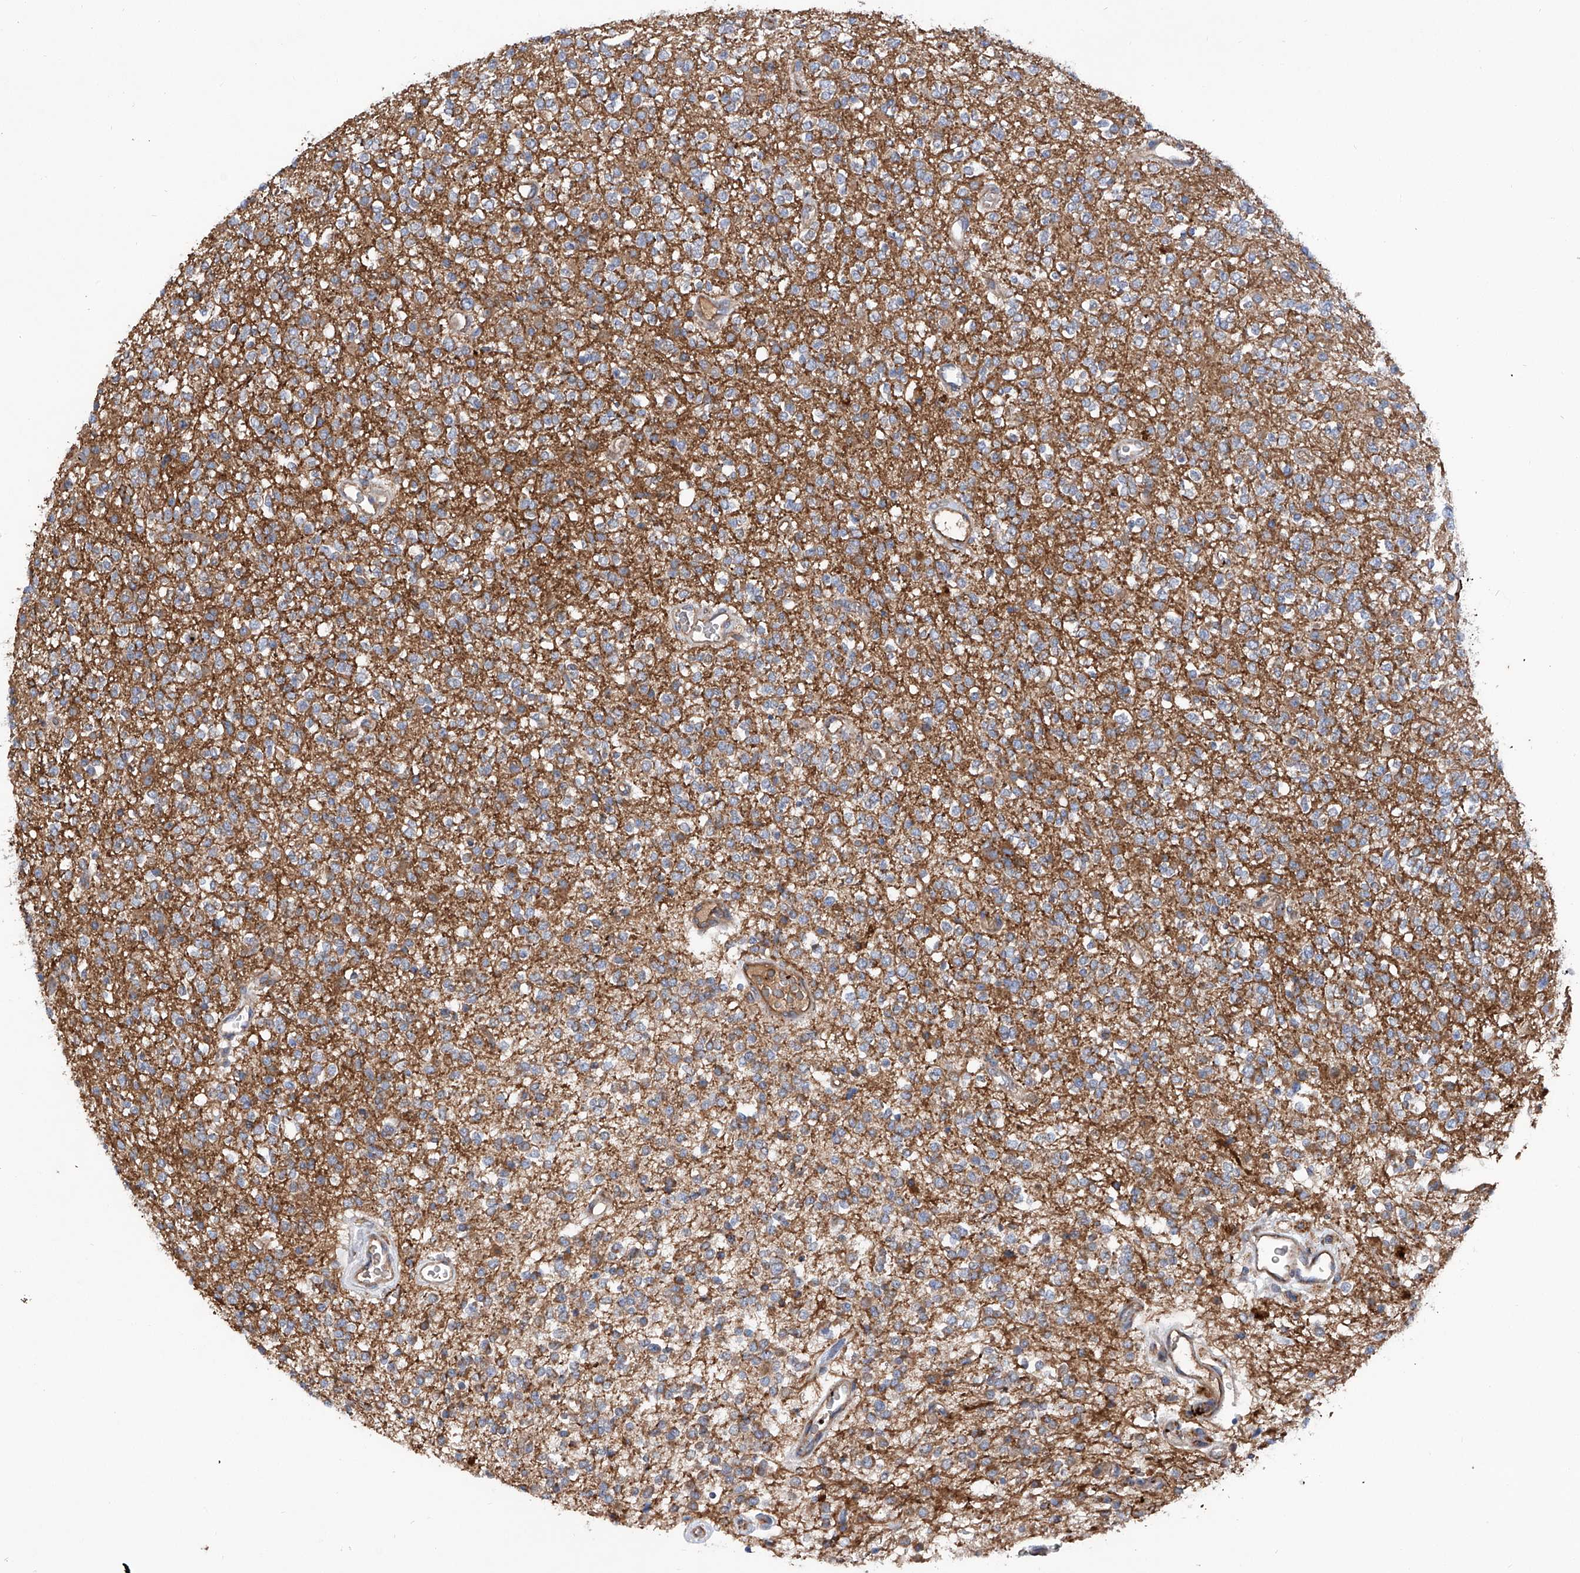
{"staining": {"intensity": "negative", "quantity": "none", "location": "none"}, "tissue": "glioma", "cell_type": "Tumor cells", "image_type": "cancer", "snomed": [{"axis": "morphology", "description": "Glioma, malignant, High grade"}, {"axis": "topography", "description": "Brain"}], "caption": "Tumor cells show no significant protein positivity in glioma.", "gene": "ASCC3", "patient": {"sex": "male", "age": 34}}